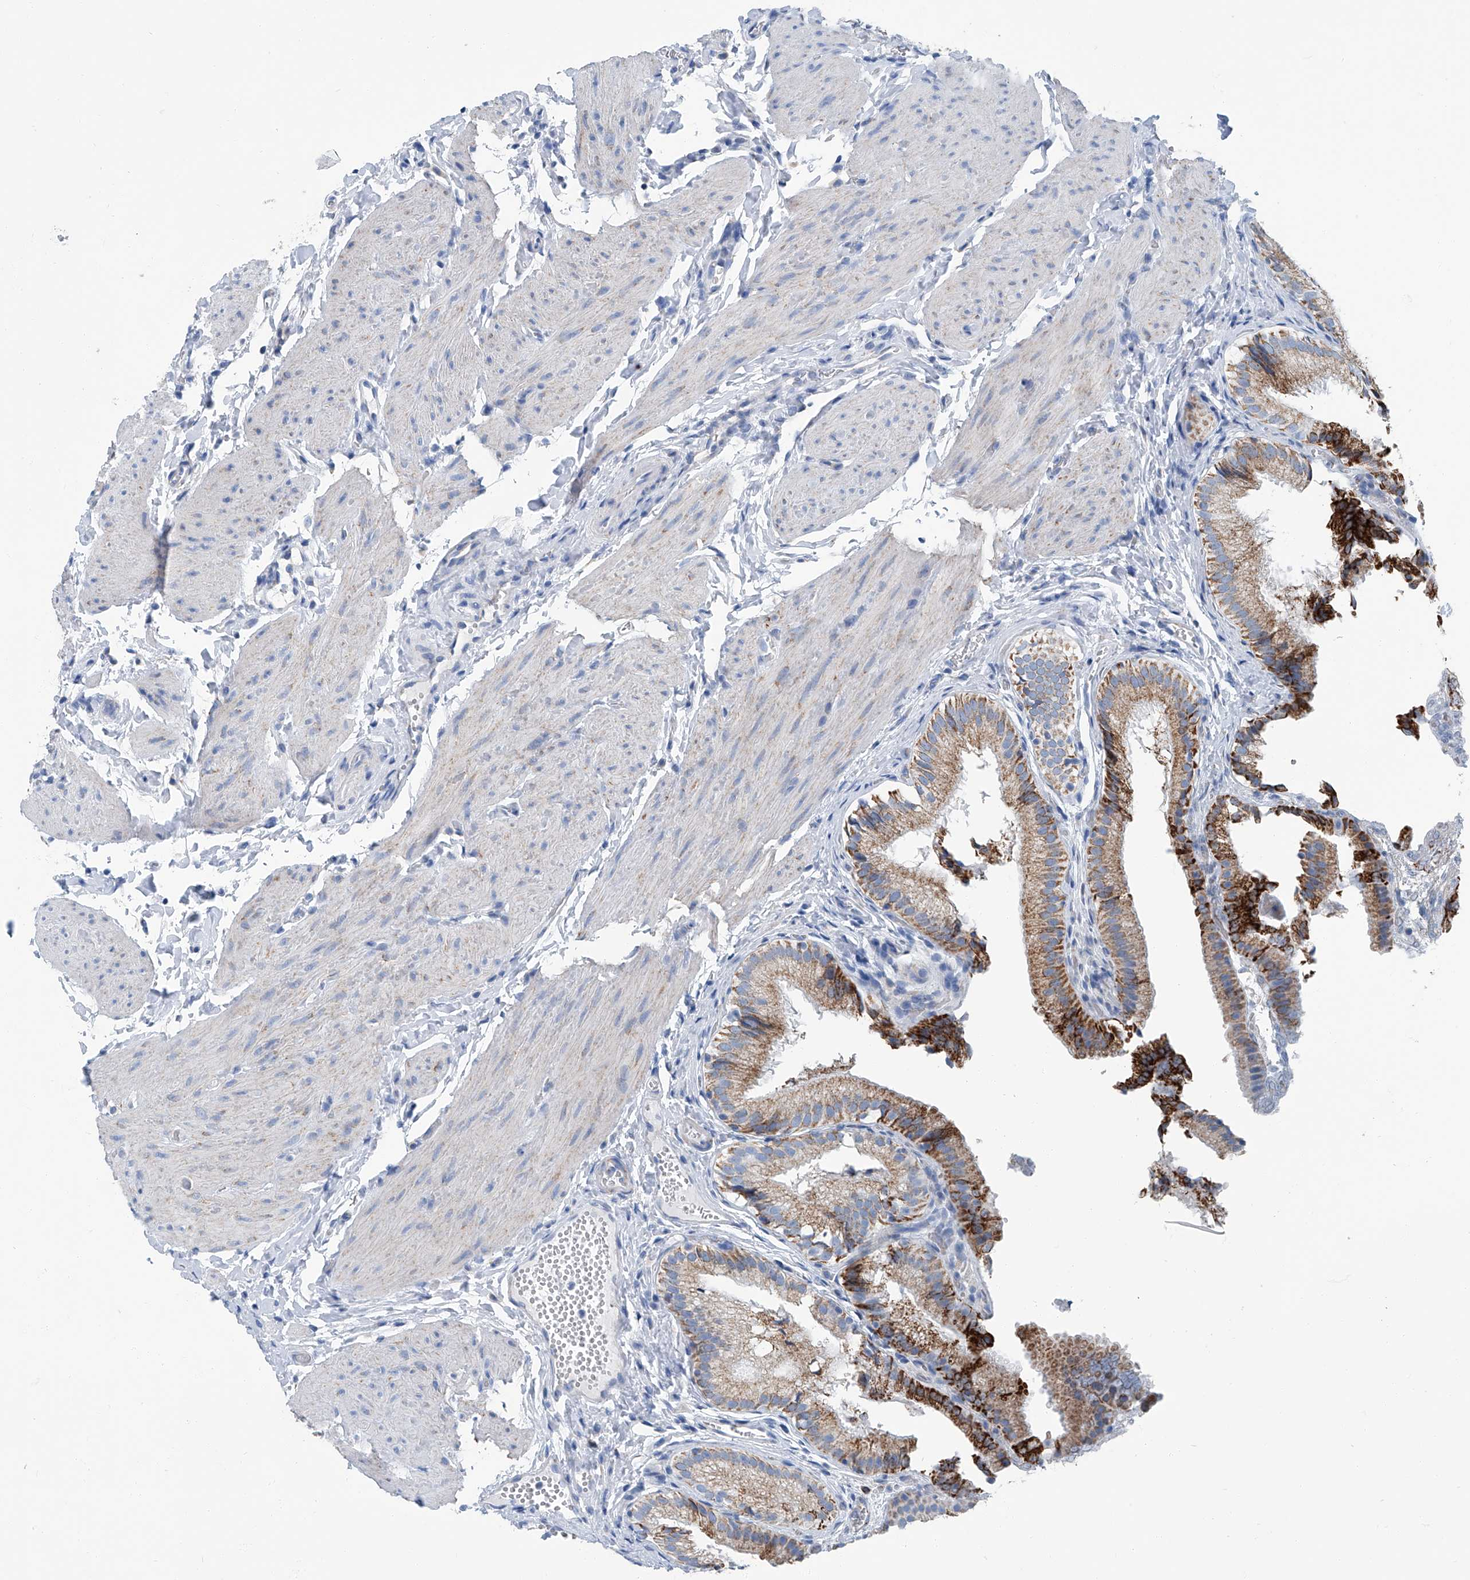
{"staining": {"intensity": "moderate", "quantity": ">75%", "location": "cytoplasmic/membranous"}, "tissue": "gallbladder", "cell_type": "Glandular cells", "image_type": "normal", "snomed": [{"axis": "morphology", "description": "Normal tissue, NOS"}, {"axis": "topography", "description": "Gallbladder"}], "caption": "Gallbladder stained with DAB immunohistochemistry (IHC) displays medium levels of moderate cytoplasmic/membranous staining in approximately >75% of glandular cells.", "gene": "MT", "patient": {"sex": "female", "age": 30}}